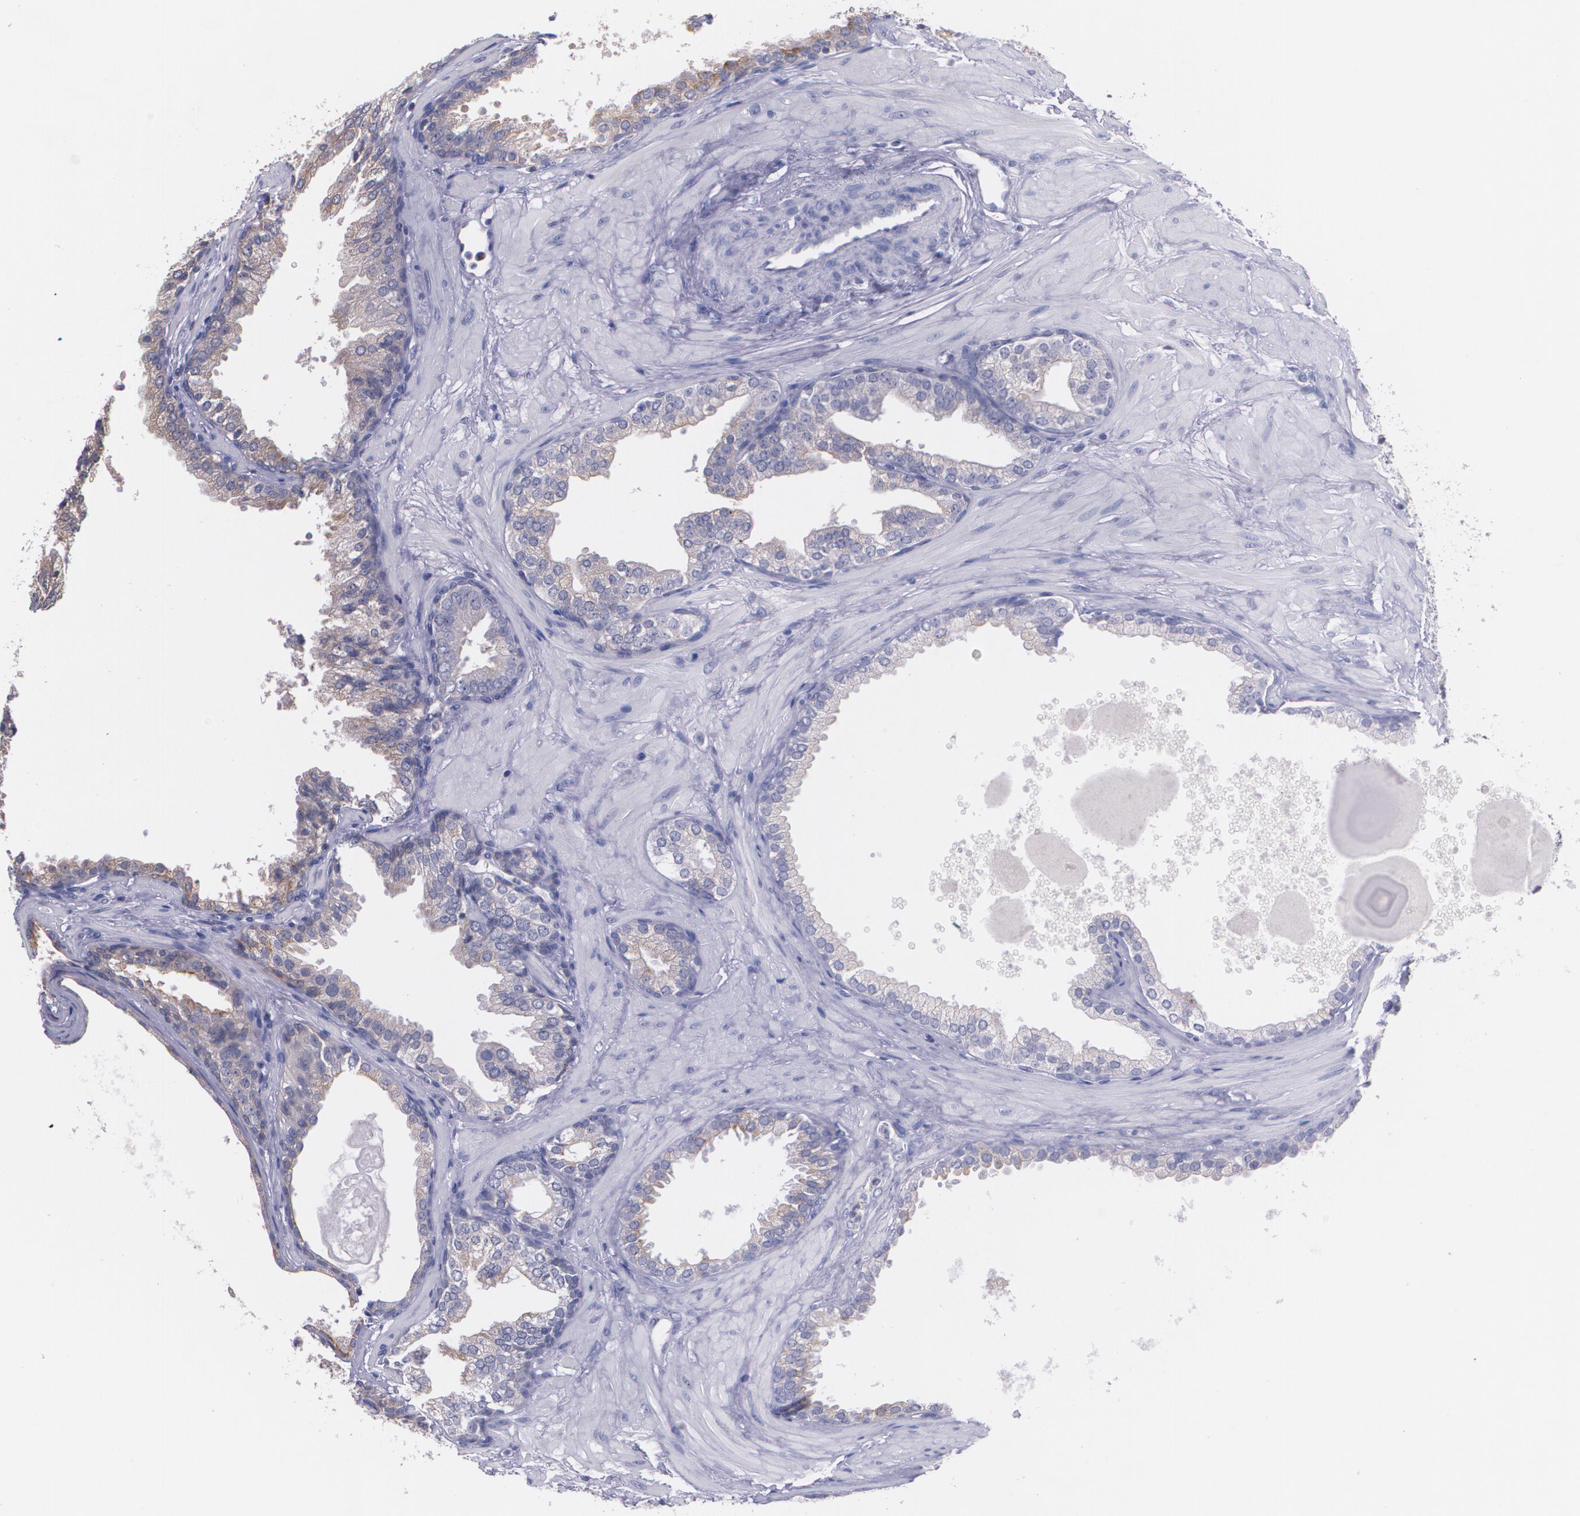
{"staining": {"intensity": "weak", "quantity": "25%-75%", "location": "cytoplasmic/membranous"}, "tissue": "prostate cancer", "cell_type": "Tumor cells", "image_type": "cancer", "snomed": [{"axis": "morphology", "description": "Adenocarcinoma, Low grade"}, {"axis": "topography", "description": "Prostate"}], "caption": "Immunohistochemistry (IHC) of human prostate low-grade adenocarcinoma reveals low levels of weak cytoplasmic/membranous positivity in about 25%-75% of tumor cells.", "gene": "IFNGR2", "patient": {"sex": "male", "age": 69}}